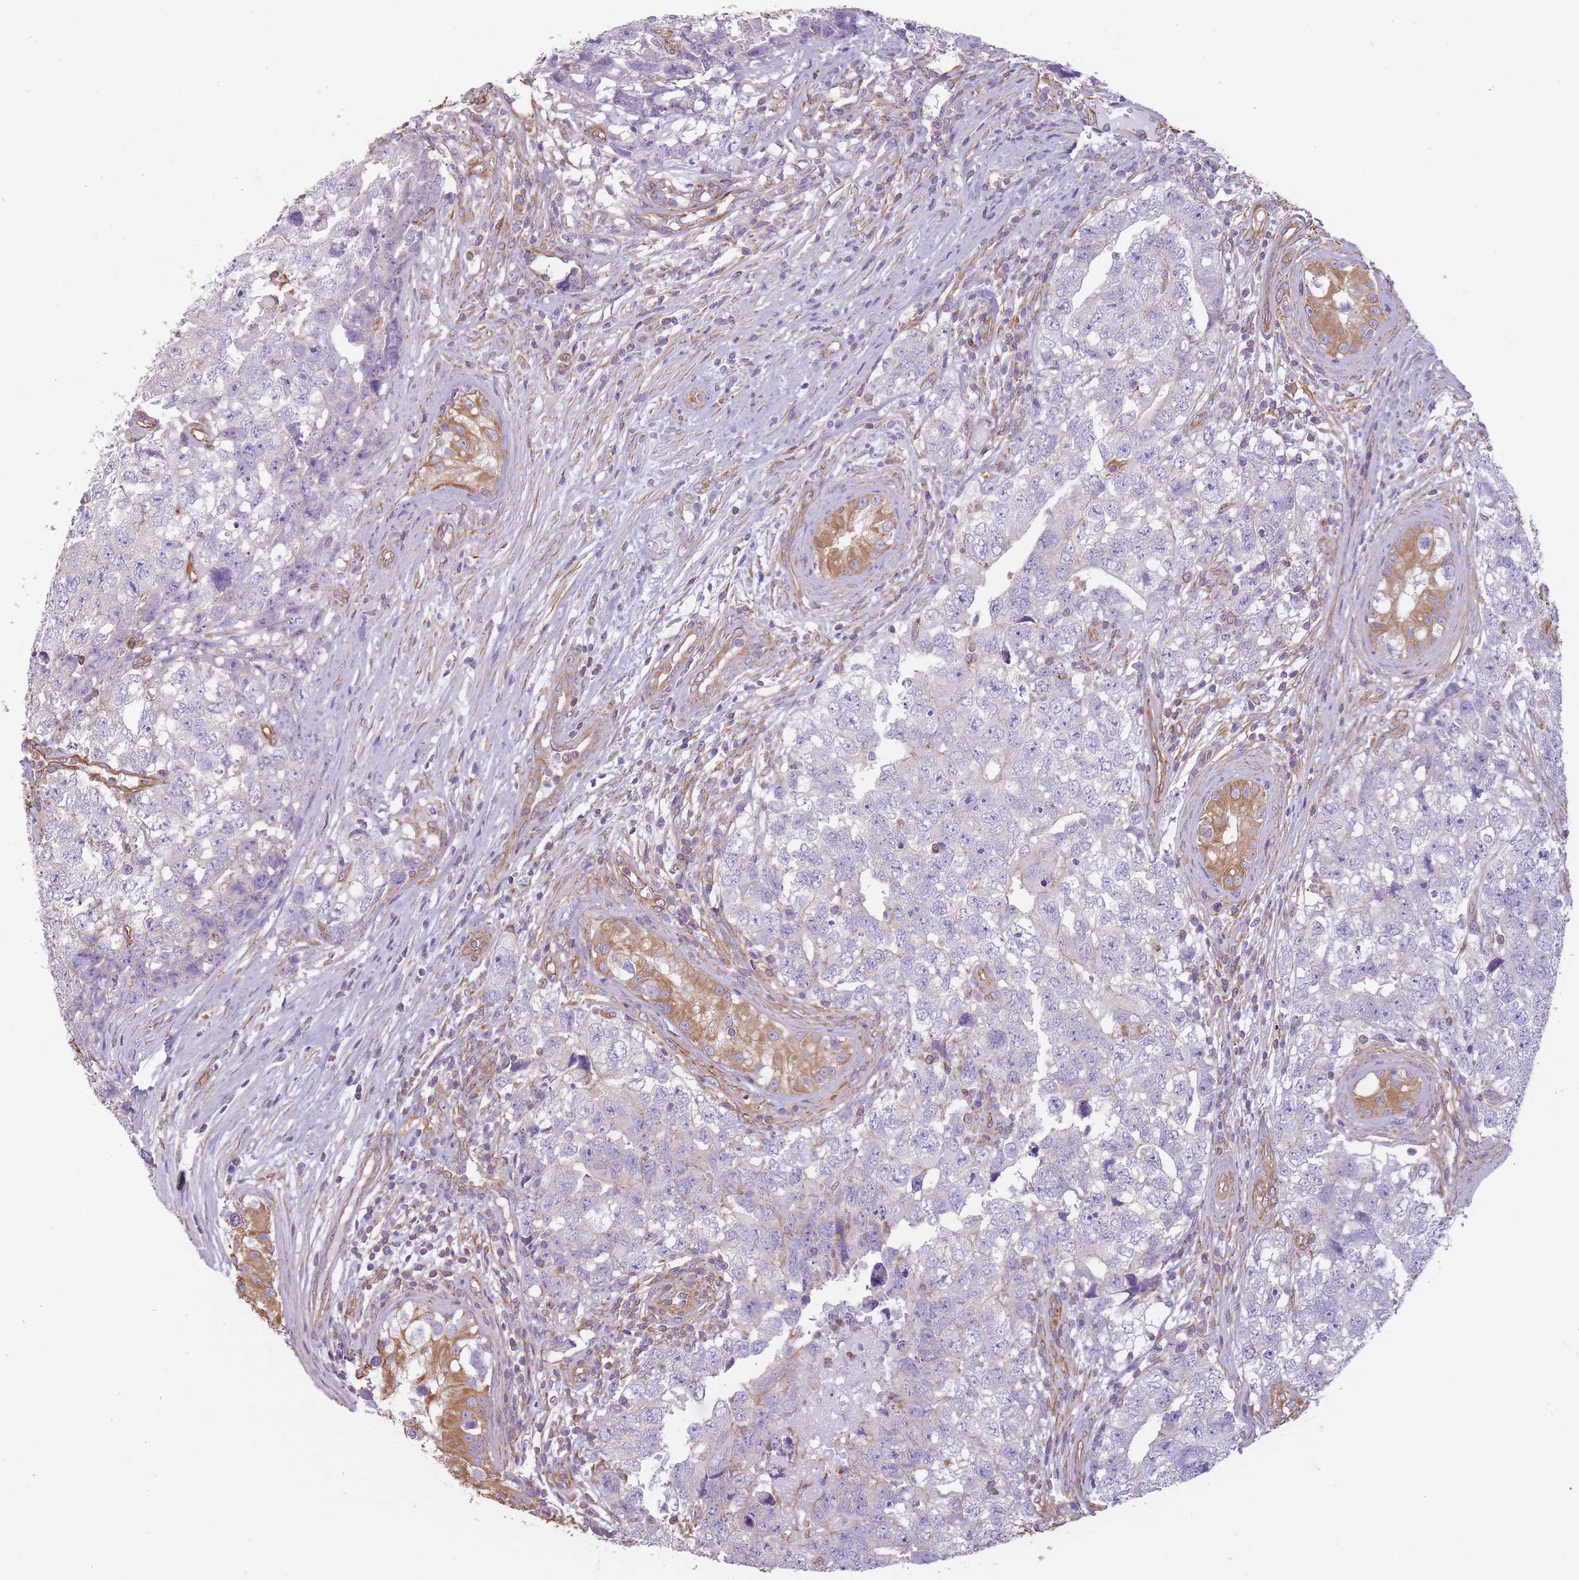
{"staining": {"intensity": "negative", "quantity": "none", "location": "none"}, "tissue": "testis cancer", "cell_type": "Tumor cells", "image_type": "cancer", "snomed": [{"axis": "morphology", "description": "Carcinoma, Embryonal, NOS"}, {"axis": "topography", "description": "Testis"}], "caption": "High power microscopy histopathology image of an IHC histopathology image of testis cancer (embryonal carcinoma), revealing no significant staining in tumor cells.", "gene": "ADD1", "patient": {"sex": "male", "age": 22}}